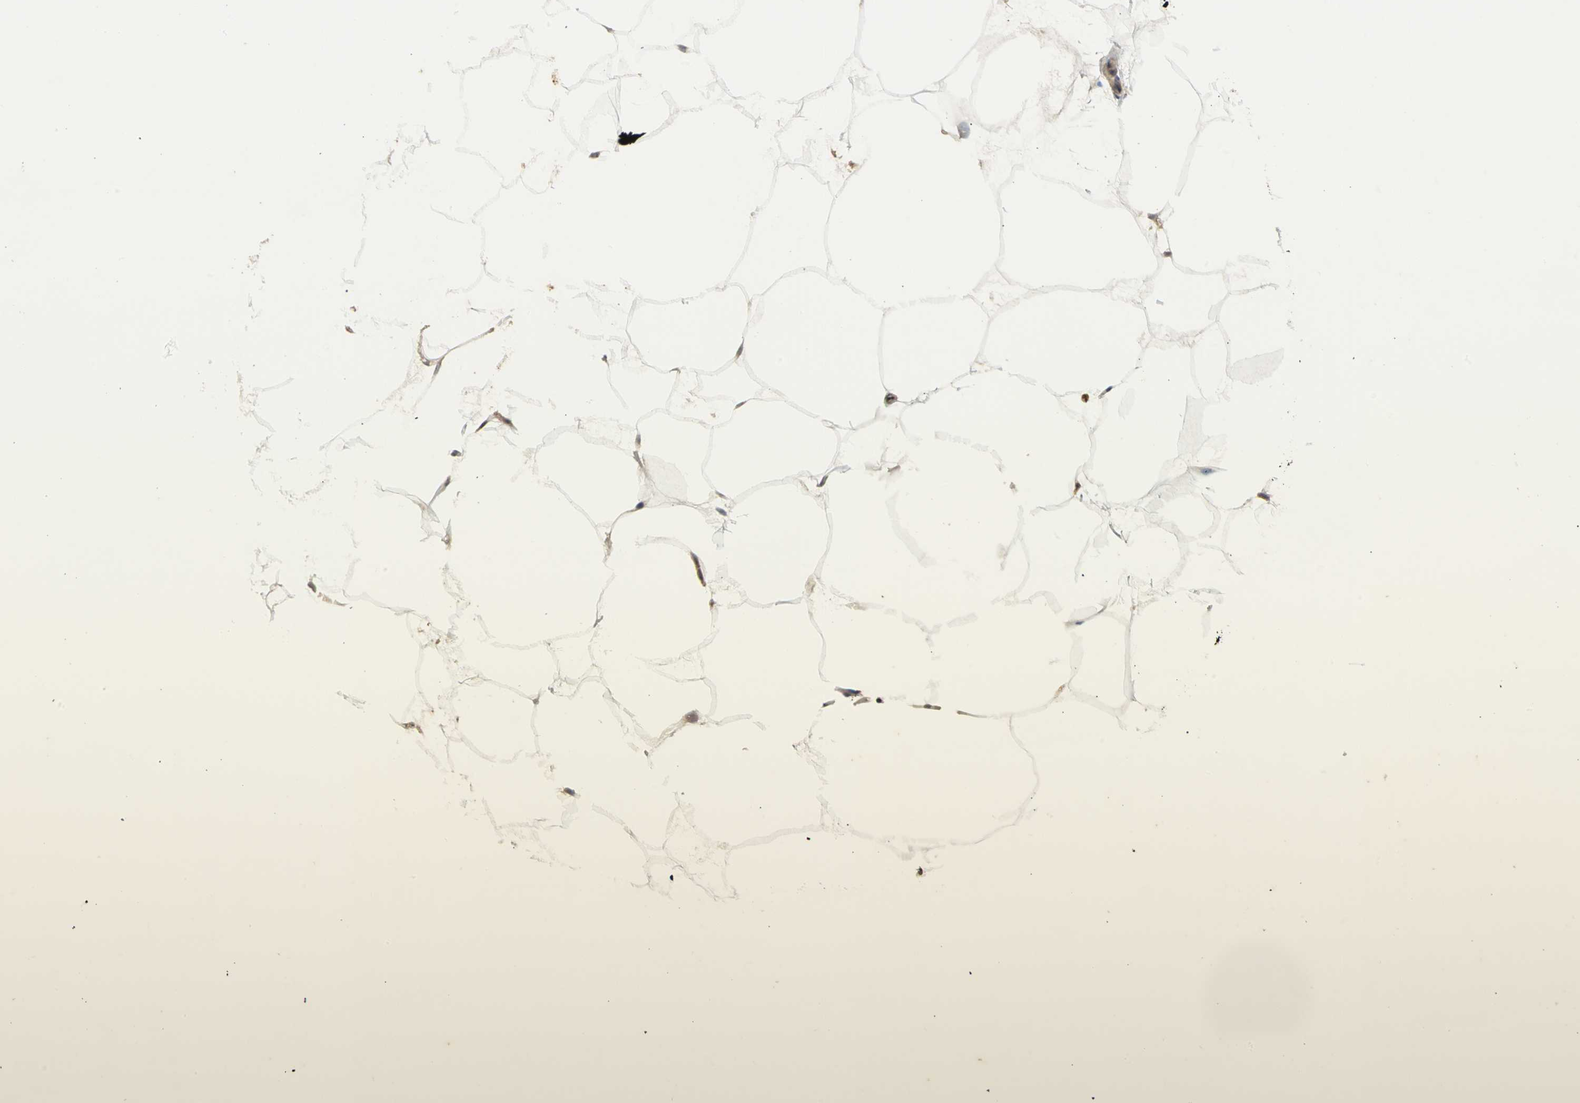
{"staining": {"intensity": "negative", "quantity": "none", "location": "none"}, "tissue": "adipose tissue", "cell_type": "Adipocytes", "image_type": "normal", "snomed": [{"axis": "morphology", "description": "Normal tissue, NOS"}, {"axis": "morphology", "description": "Duct carcinoma"}, {"axis": "topography", "description": "Breast"}, {"axis": "topography", "description": "Adipose tissue"}], "caption": "Human adipose tissue stained for a protein using immunohistochemistry displays no expression in adipocytes.", "gene": "AHR", "patient": {"sex": "female", "age": 37}}